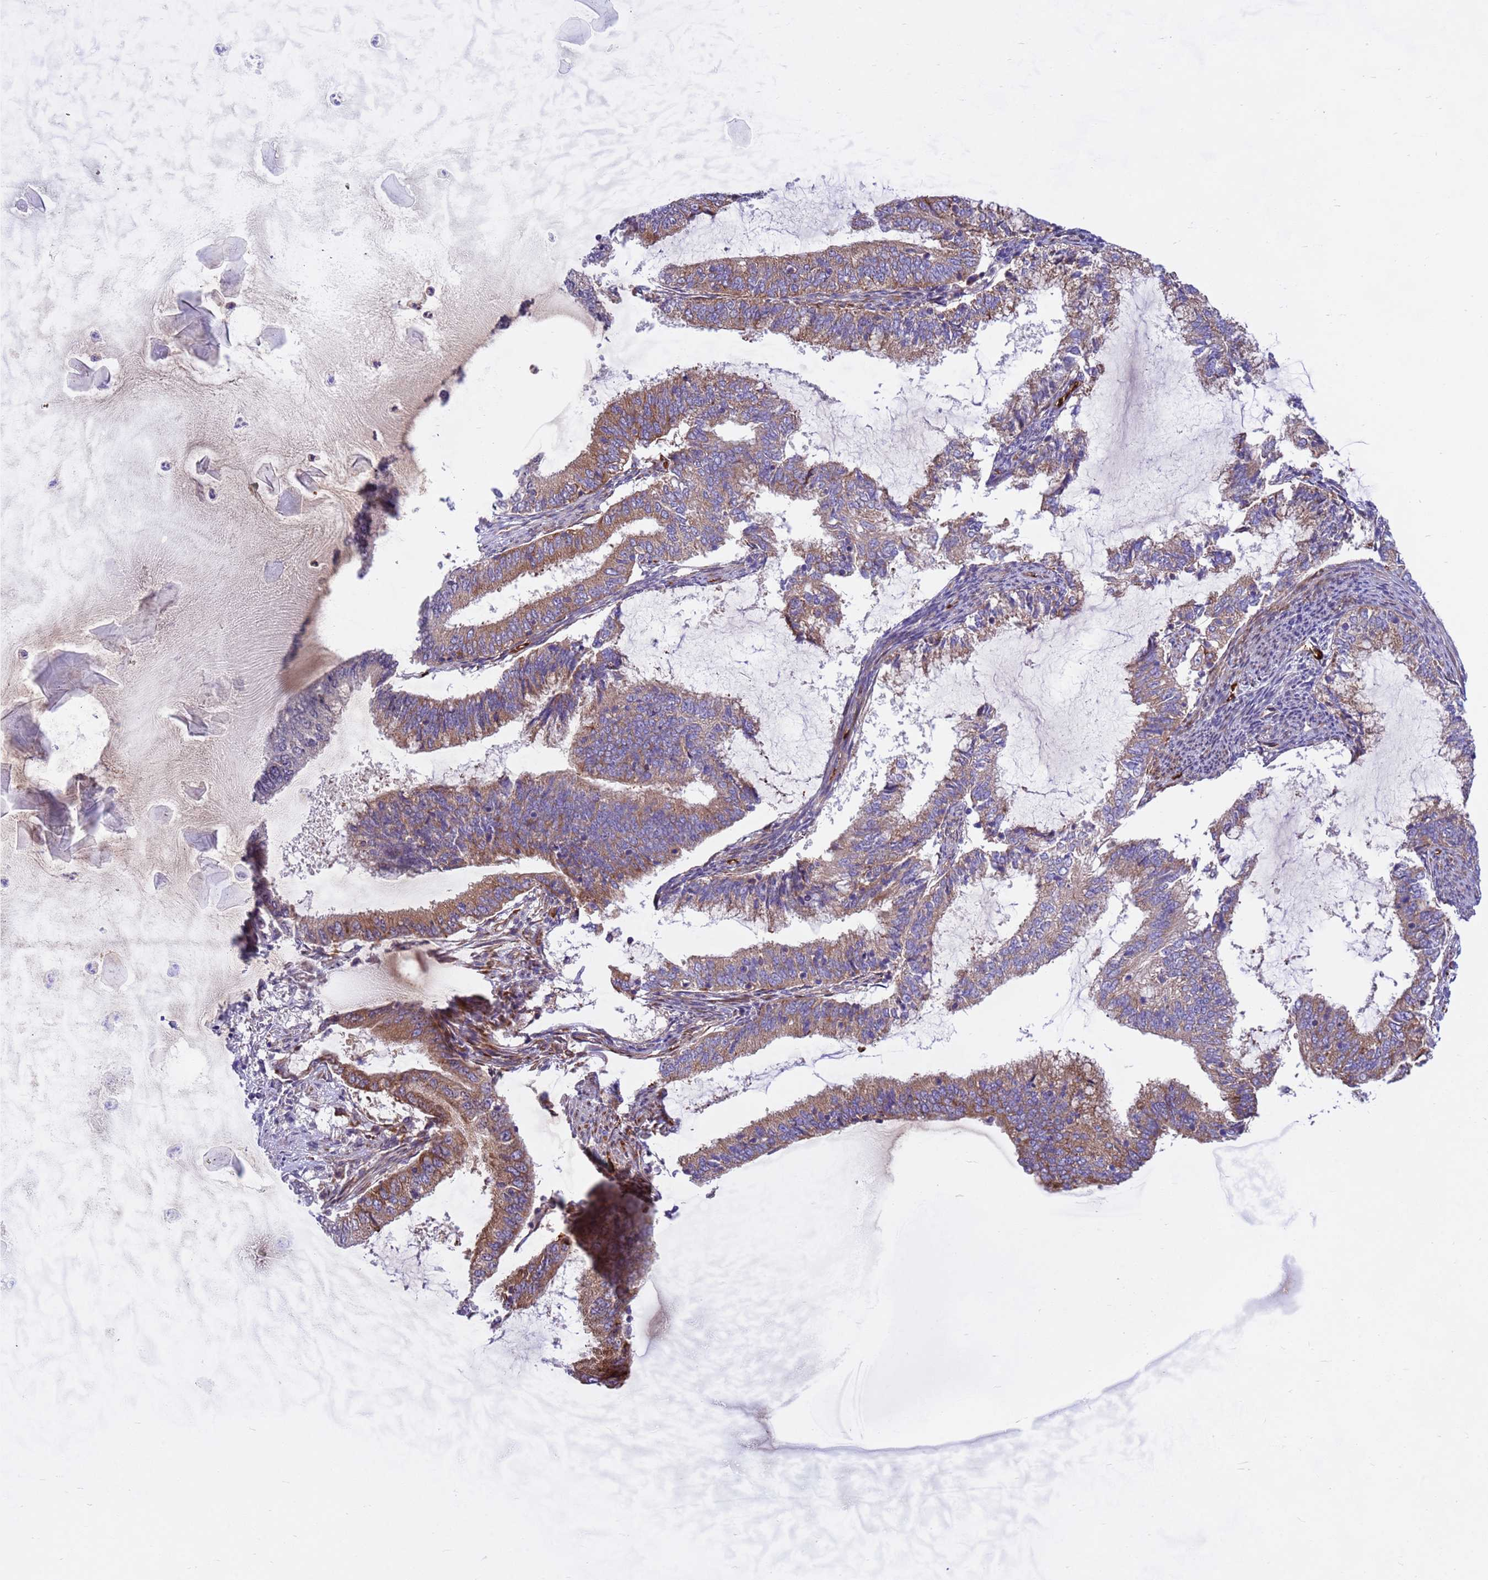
{"staining": {"intensity": "moderate", "quantity": "25%-75%", "location": "cytoplasmic/membranous"}, "tissue": "endometrial cancer", "cell_type": "Tumor cells", "image_type": "cancer", "snomed": [{"axis": "morphology", "description": "Adenocarcinoma, NOS"}, {"axis": "topography", "description": "Endometrium"}], "caption": "Immunohistochemical staining of adenocarcinoma (endometrial) displays medium levels of moderate cytoplasmic/membranous positivity in approximately 25%-75% of tumor cells.", "gene": "ZNF669", "patient": {"sex": "female", "age": 51}}